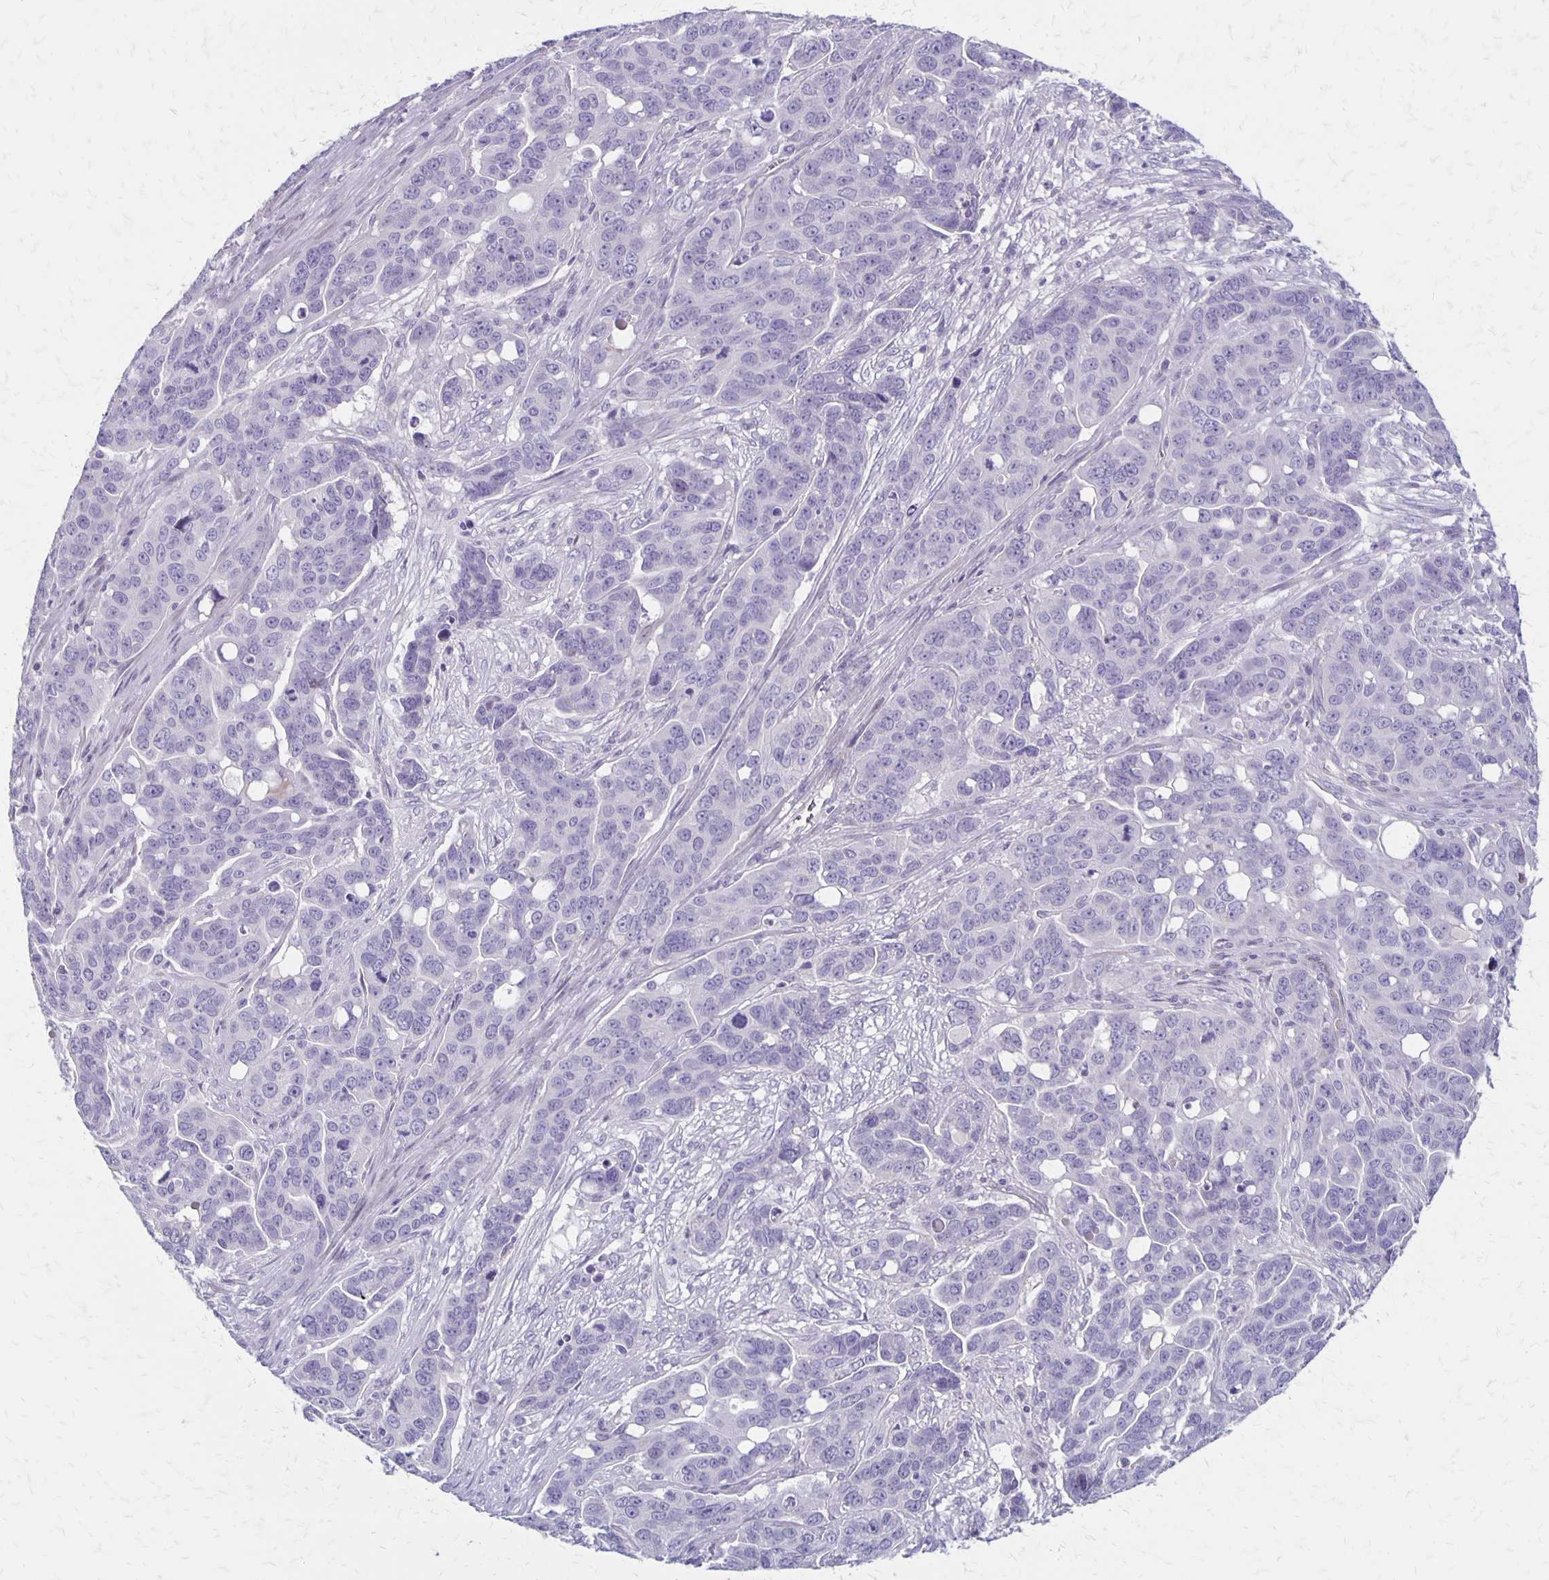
{"staining": {"intensity": "negative", "quantity": "none", "location": "none"}, "tissue": "ovarian cancer", "cell_type": "Tumor cells", "image_type": "cancer", "snomed": [{"axis": "morphology", "description": "Carcinoma, endometroid"}, {"axis": "topography", "description": "Ovary"}], "caption": "An IHC photomicrograph of ovarian cancer (endometroid carcinoma) is shown. There is no staining in tumor cells of ovarian cancer (endometroid carcinoma). (DAB immunohistochemistry, high magnification).", "gene": "HOMER1", "patient": {"sex": "female", "age": 78}}